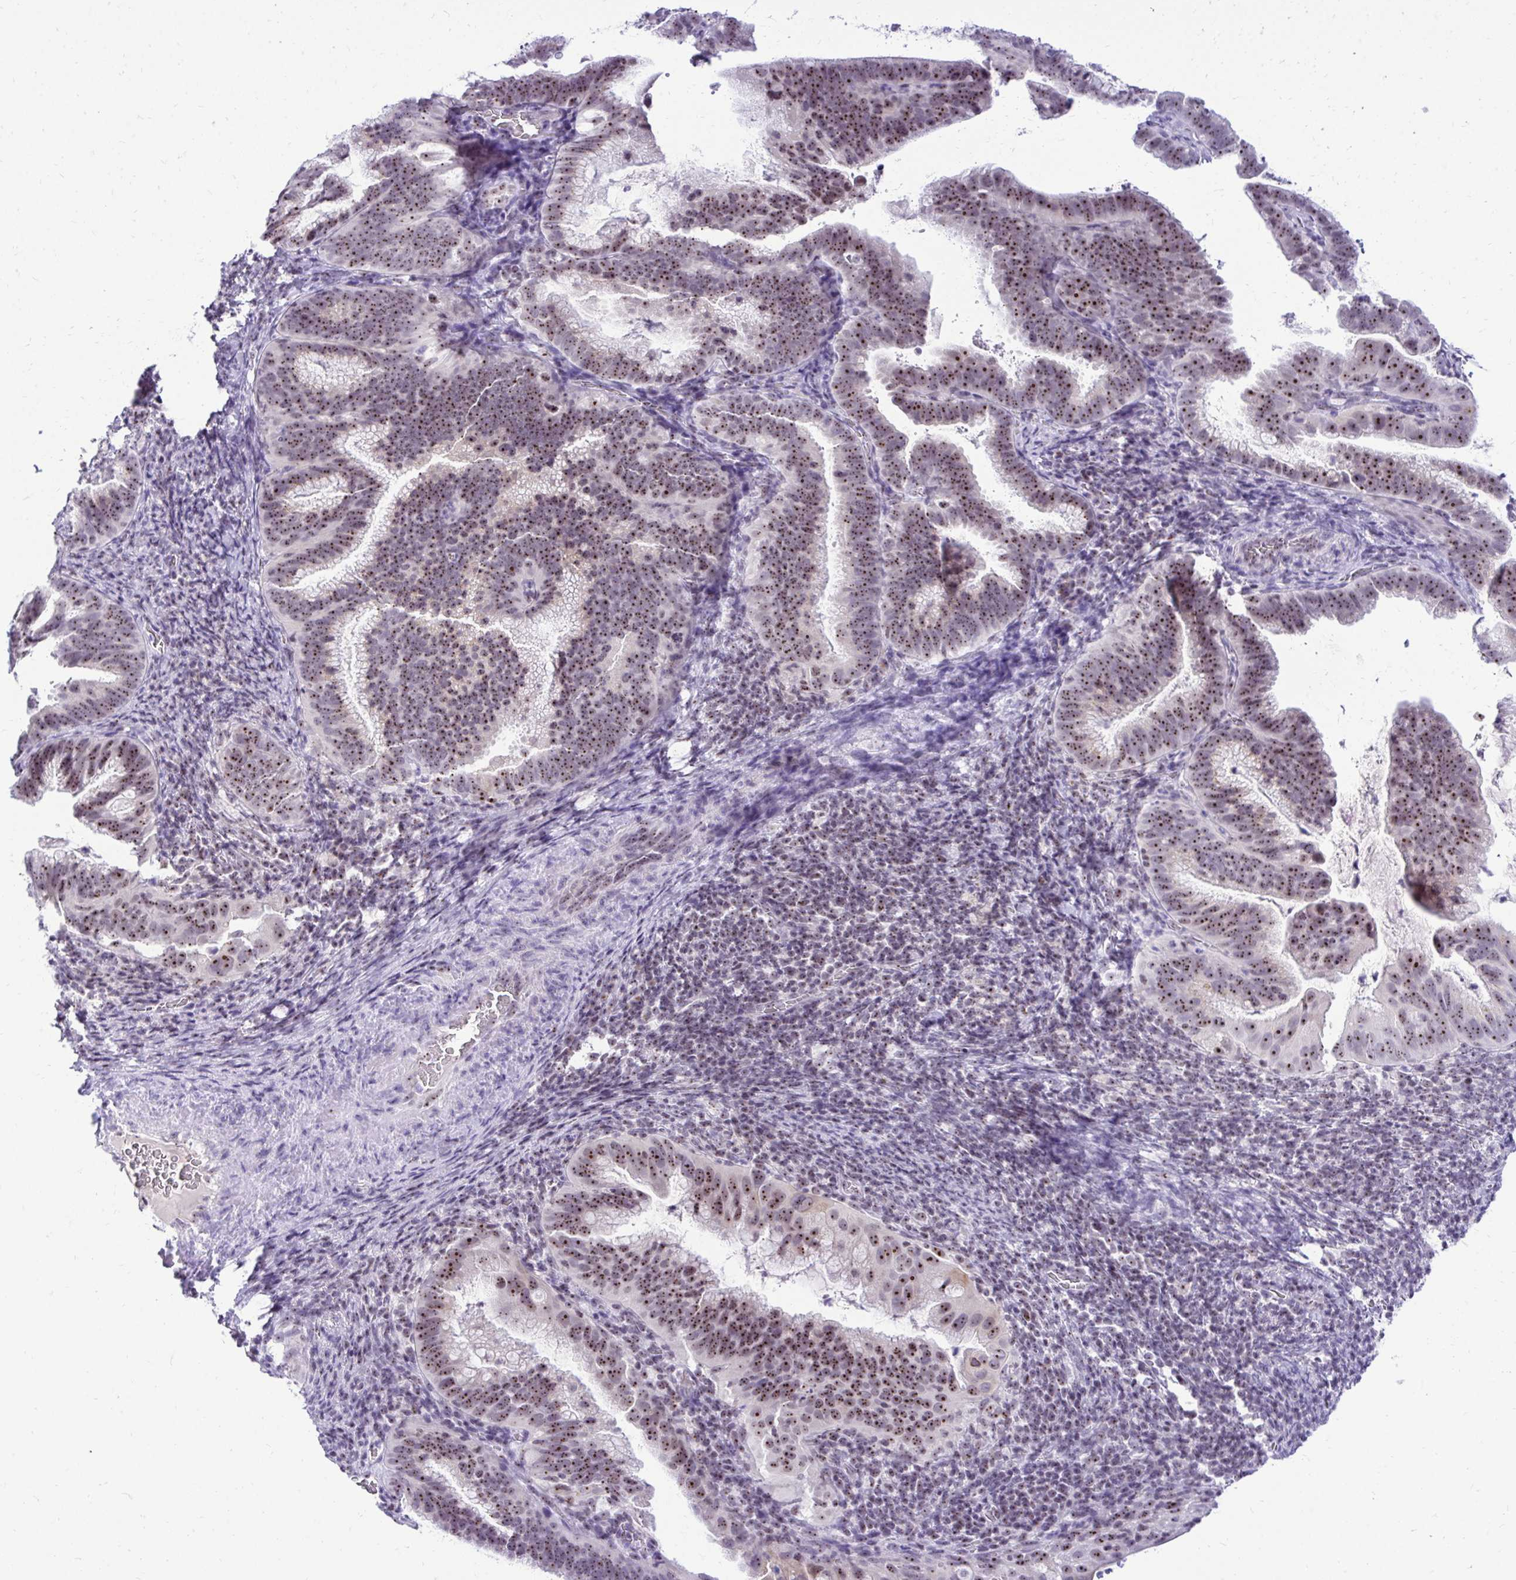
{"staining": {"intensity": "moderate", "quantity": "25%-75%", "location": "nuclear"}, "tissue": "cervical cancer", "cell_type": "Tumor cells", "image_type": "cancer", "snomed": [{"axis": "morphology", "description": "Adenocarcinoma, NOS"}, {"axis": "topography", "description": "Cervix"}], "caption": "Immunohistochemistry (IHC) staining of cervical cancer, which exhibits medium levels of moderate nuclear staining in approximately 25%-75% of tumor cells indicating moderate nuclear protein expression. The staining was performed using DAB (3,3'-diaminobenzidine) (brown) for protein detection and nuclei were counterstained in hematoxylin (blue).", "gene": "NIFK", "patient": {"sex": "female", "age": 61}}